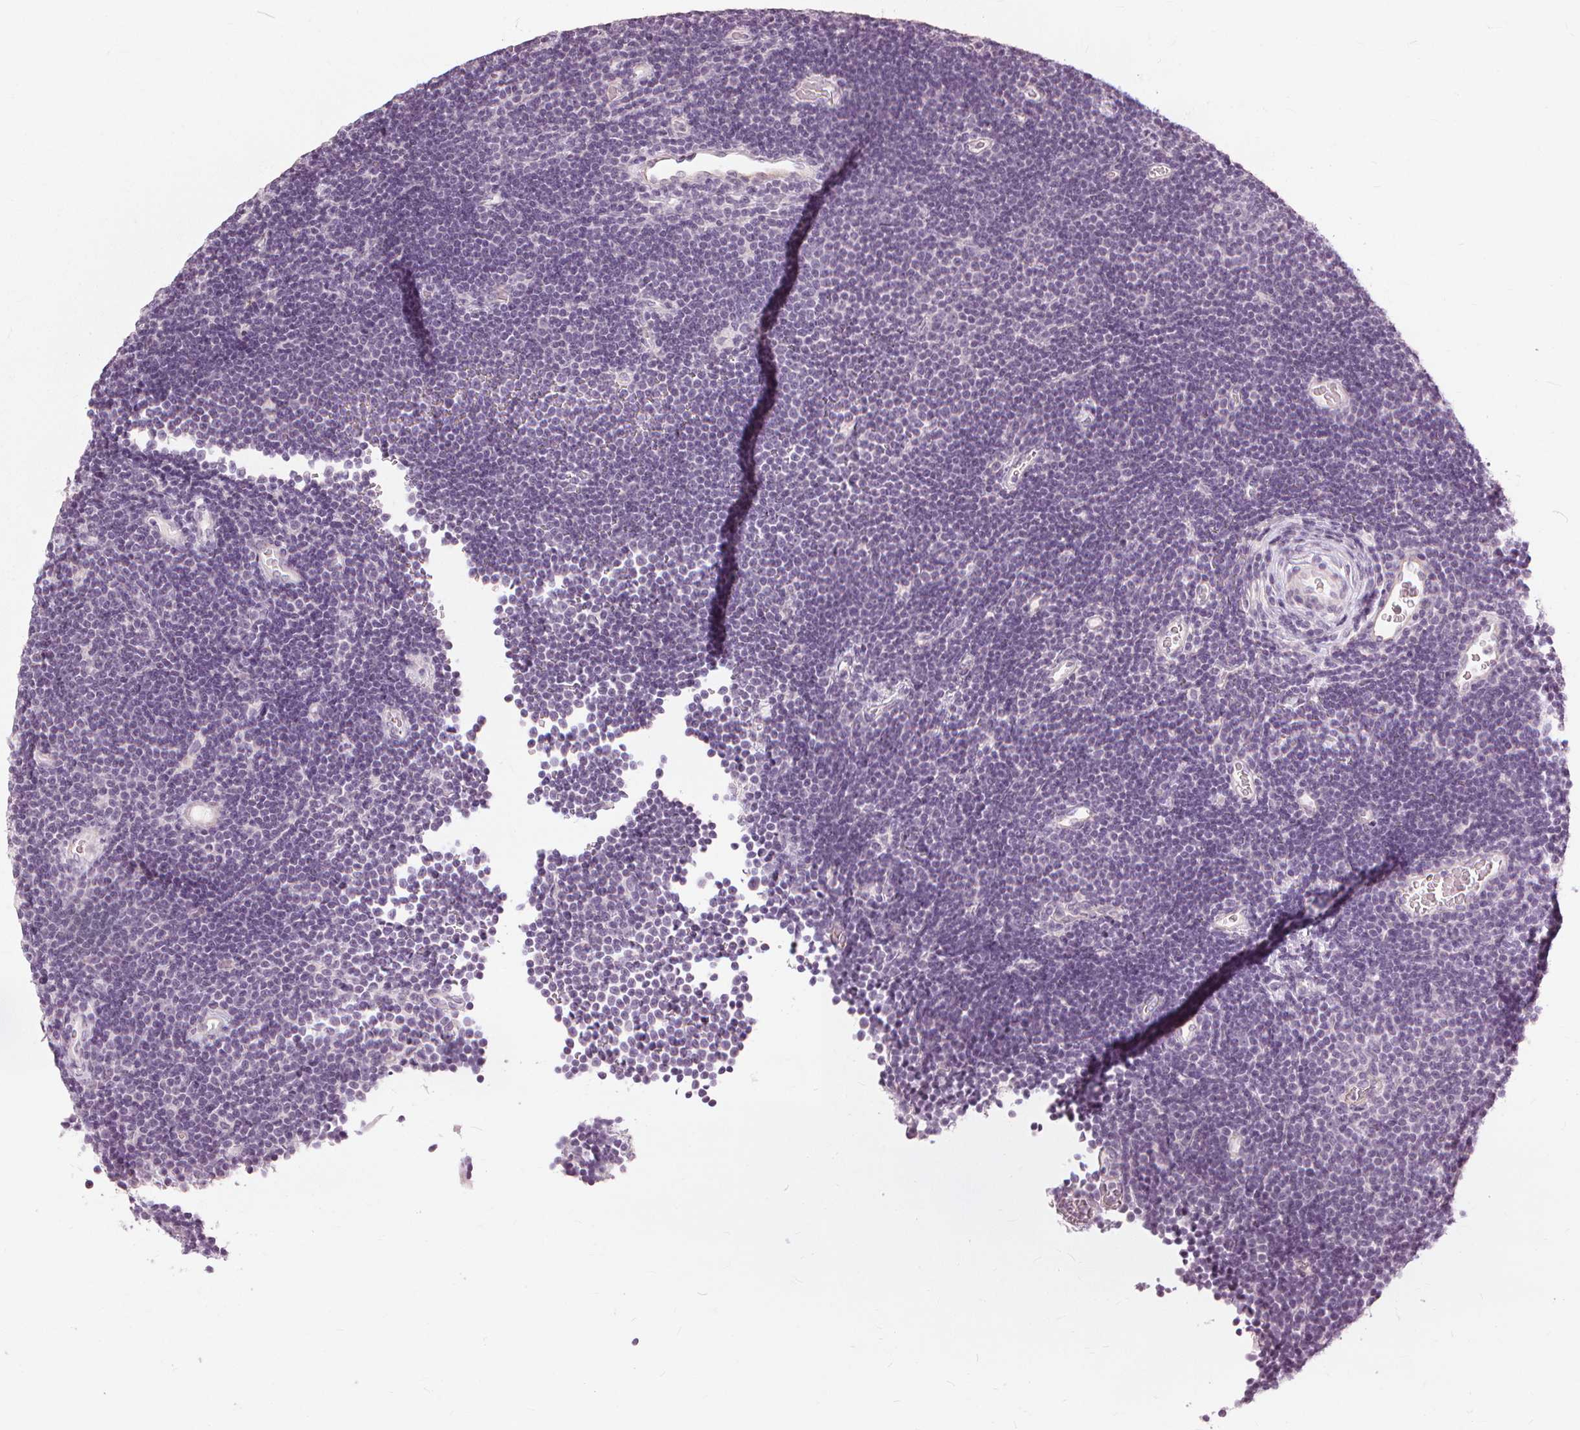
{"staining": {"intensity": "negative", "quantity": "none", "location": "none"}, "tissue": "lymphoma", "cell_type": "Tumor cells", "image_type": "cancer", "snomed": [{"axis": "morphology", "description": "Malignant lymphoma, non-Hodgkin's type, Low grade"}, {"axis": "topography", "description": "Brain"}], "caption": "IHC of malignant lymphoma, non-Hodgkin's type (low-grade) displays no expression in tumor cells.", "gene": "SFTPD", "patient": {"sex": "female", "age": 66}}